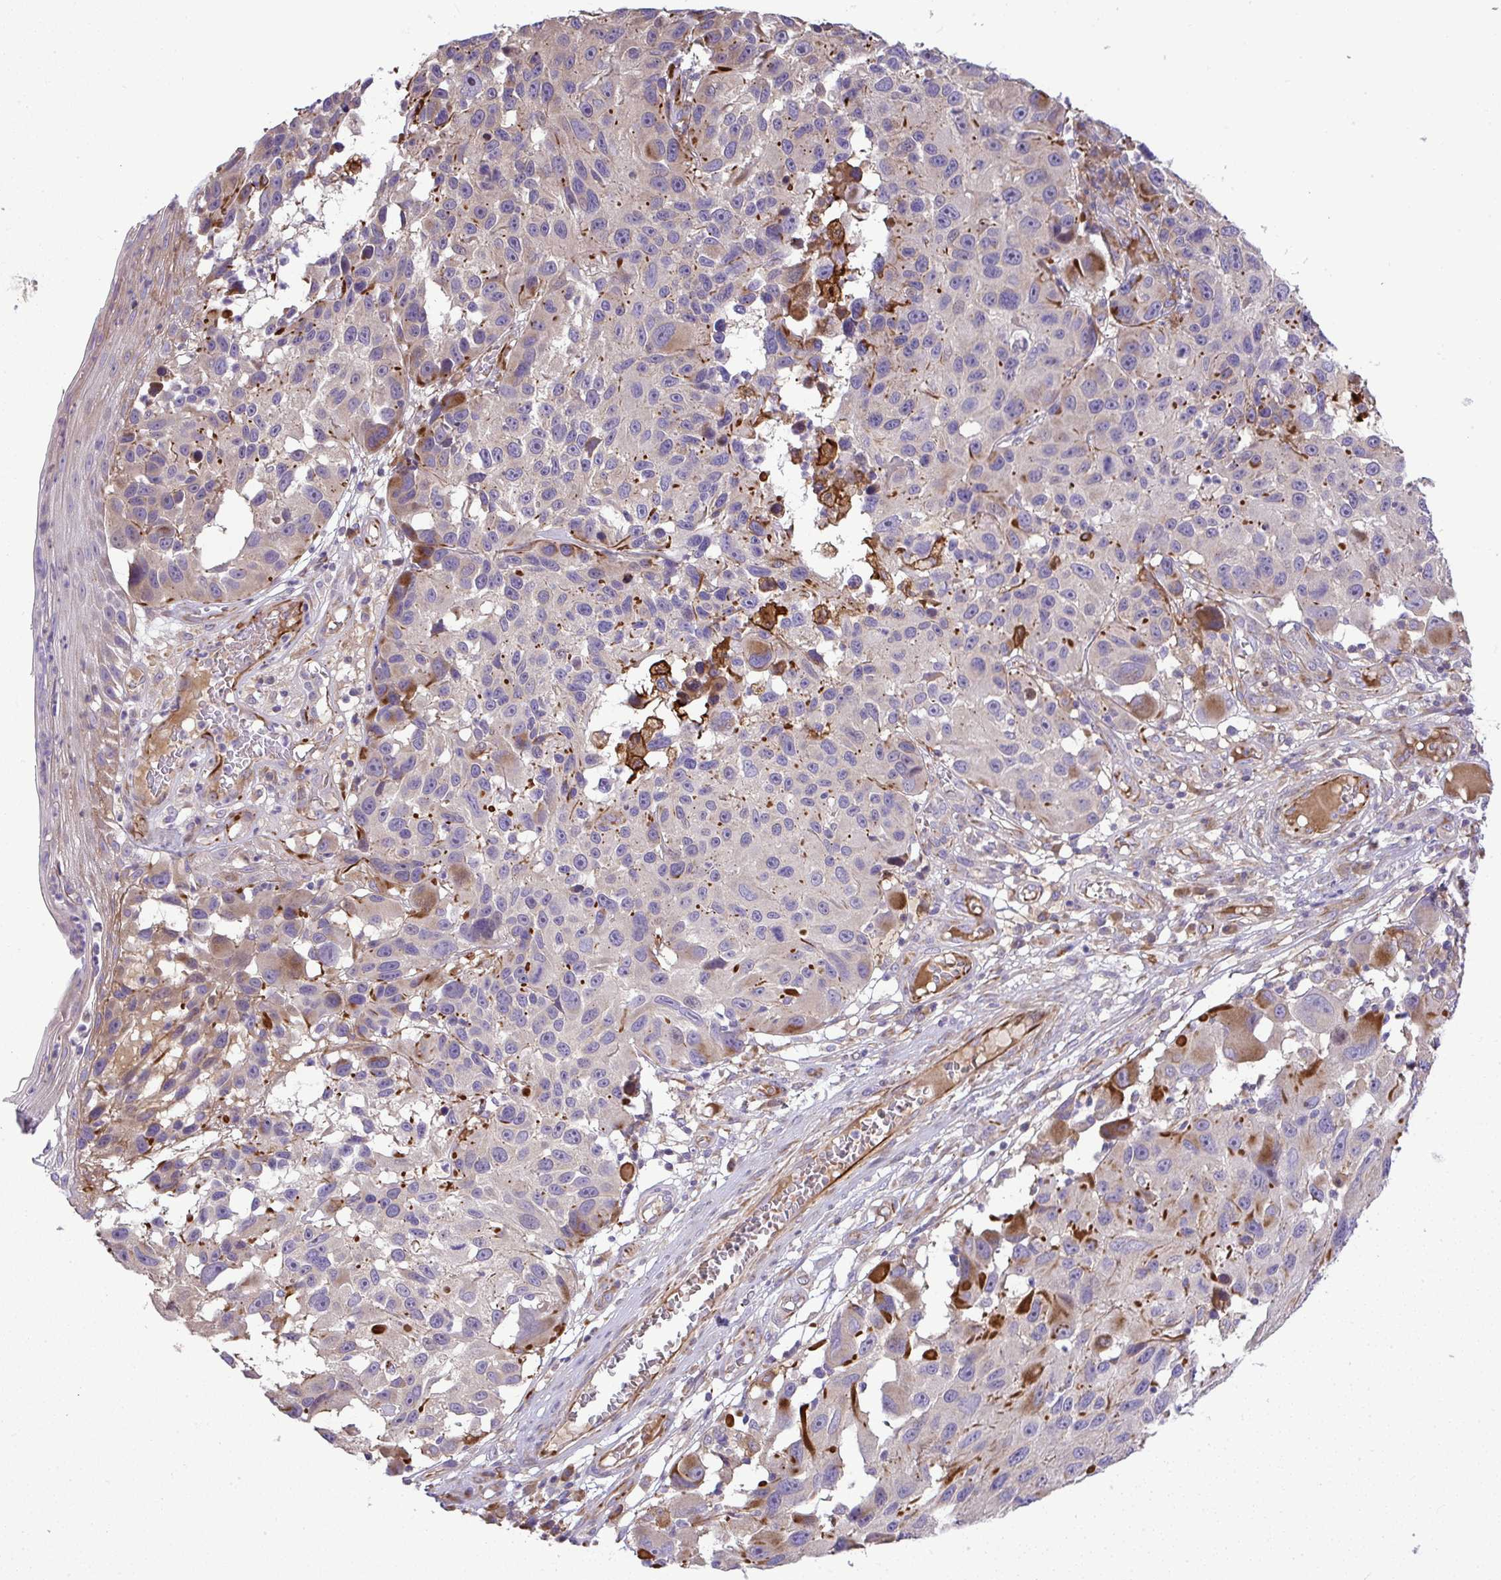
{"staining": {"intensity": "moderate", "quantity": "<25%", "location": "cytoplasmic/membranous"}, "tissue": "melanoma", "cell_type": "Tumor cells", "image_type": "cancer", "snomed": [{"axis": "morphology", "description": "Malignant melanoma, NOS"}, {"axis": "topography", "description": "Skin"}], "caption": "Malignant melanoma stained for a protein exhibits moderate cytoplasmic/membranous positivity in tumor cells. The staining is performed using DAB brown chromogen to label protein expression. The nuclei are counter-stained blue using hematoxylin.", "gene": "GRID2", "patient": {"sex": "male", "age": 53}}